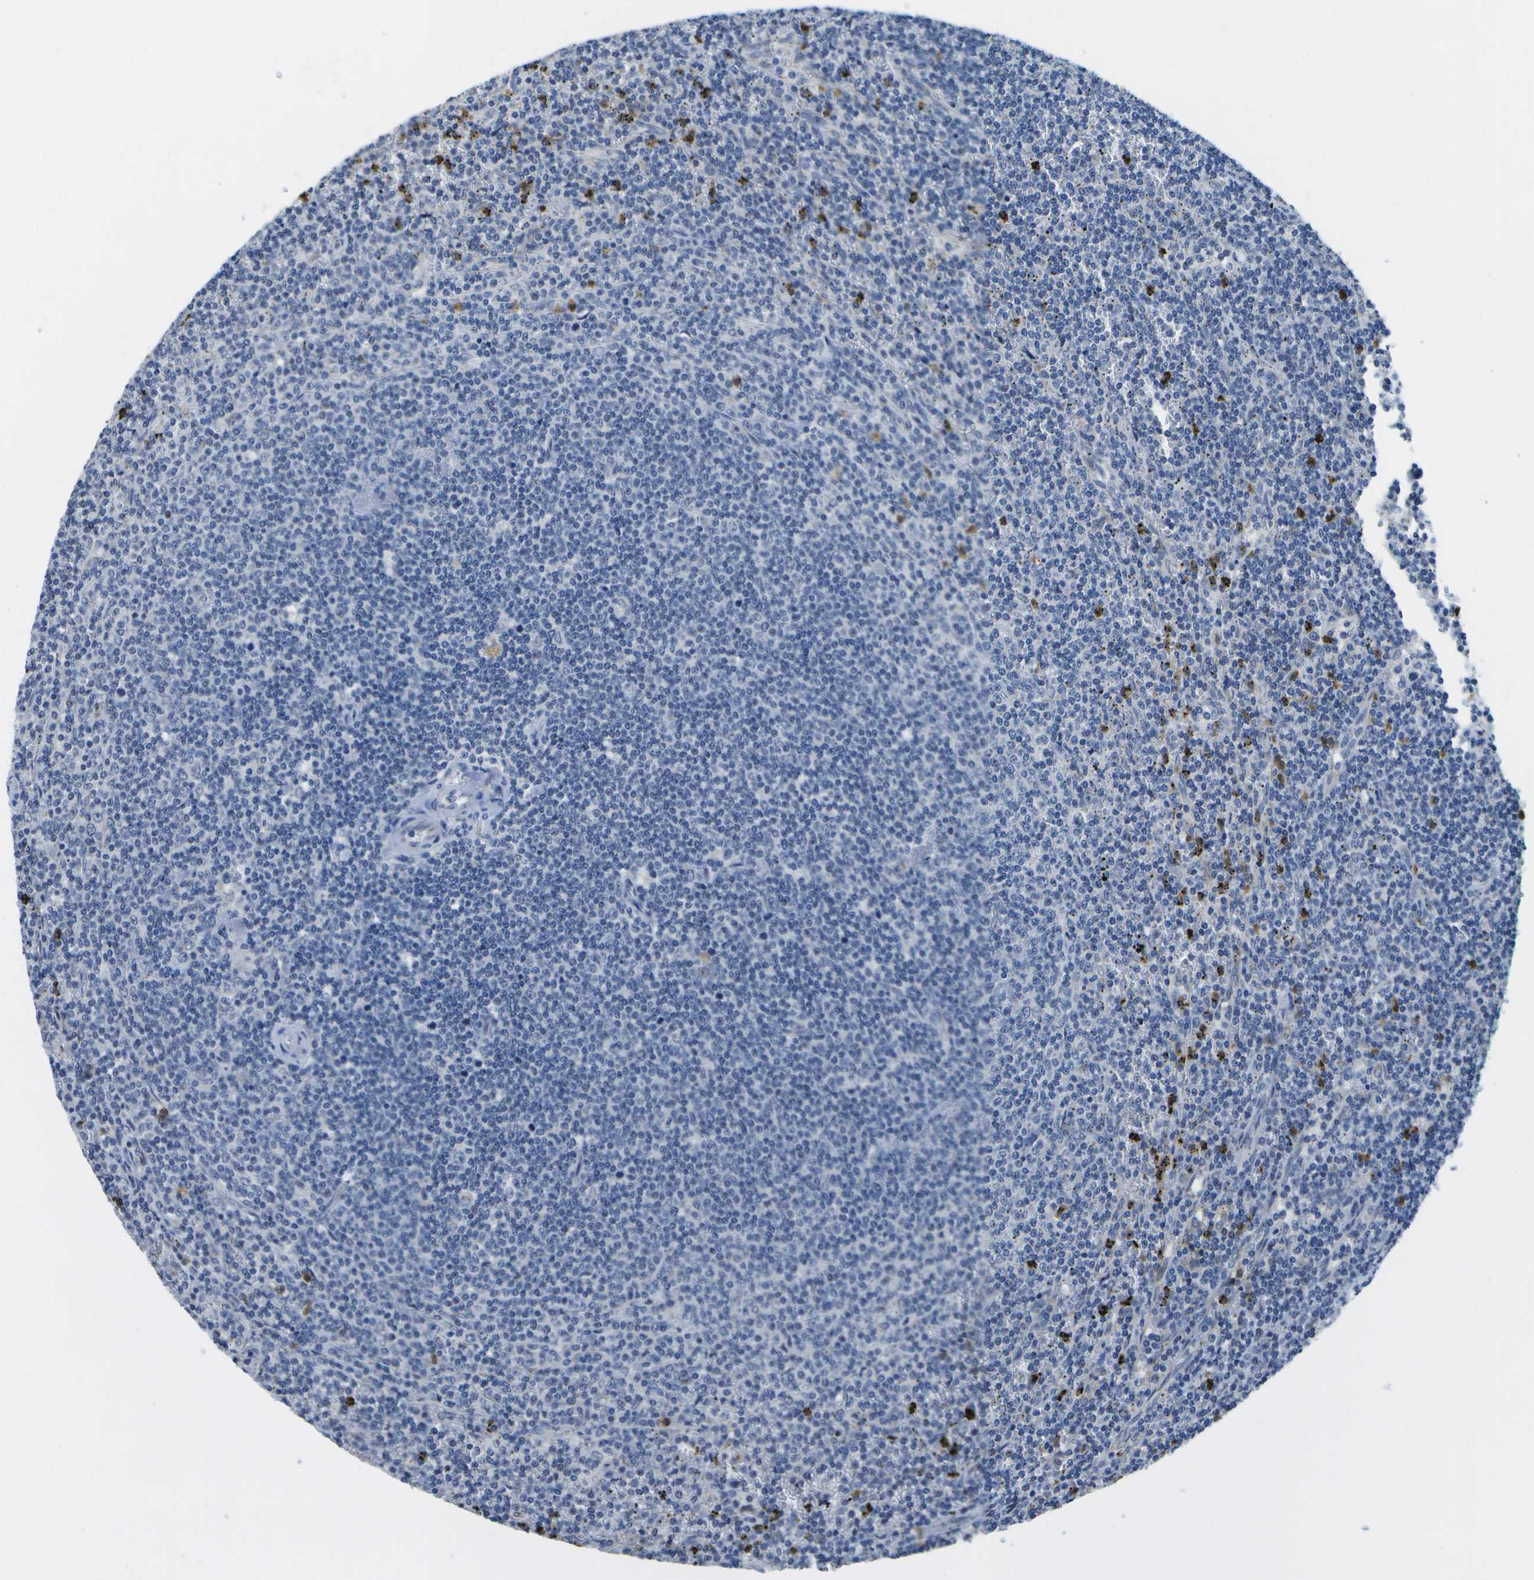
{"staining": {"intensity": "negative", "quantity": "none", "location": "none"}, "tissue": "lymphoma", "cell_type": "Tumor cells", "image_type": "cancer", "snomed": [{"axis": "morphology", "description": "Malignant lymphoma, non-Hodgkin's type, Low grade"}, {"axis": "topography", "description": "Spleen"}], "caption": "The IHC image has no significant expression in tumor cells of lymphoma tissue.", "gene": "DSE", "patient": {"sex": "female", "age": 50}}